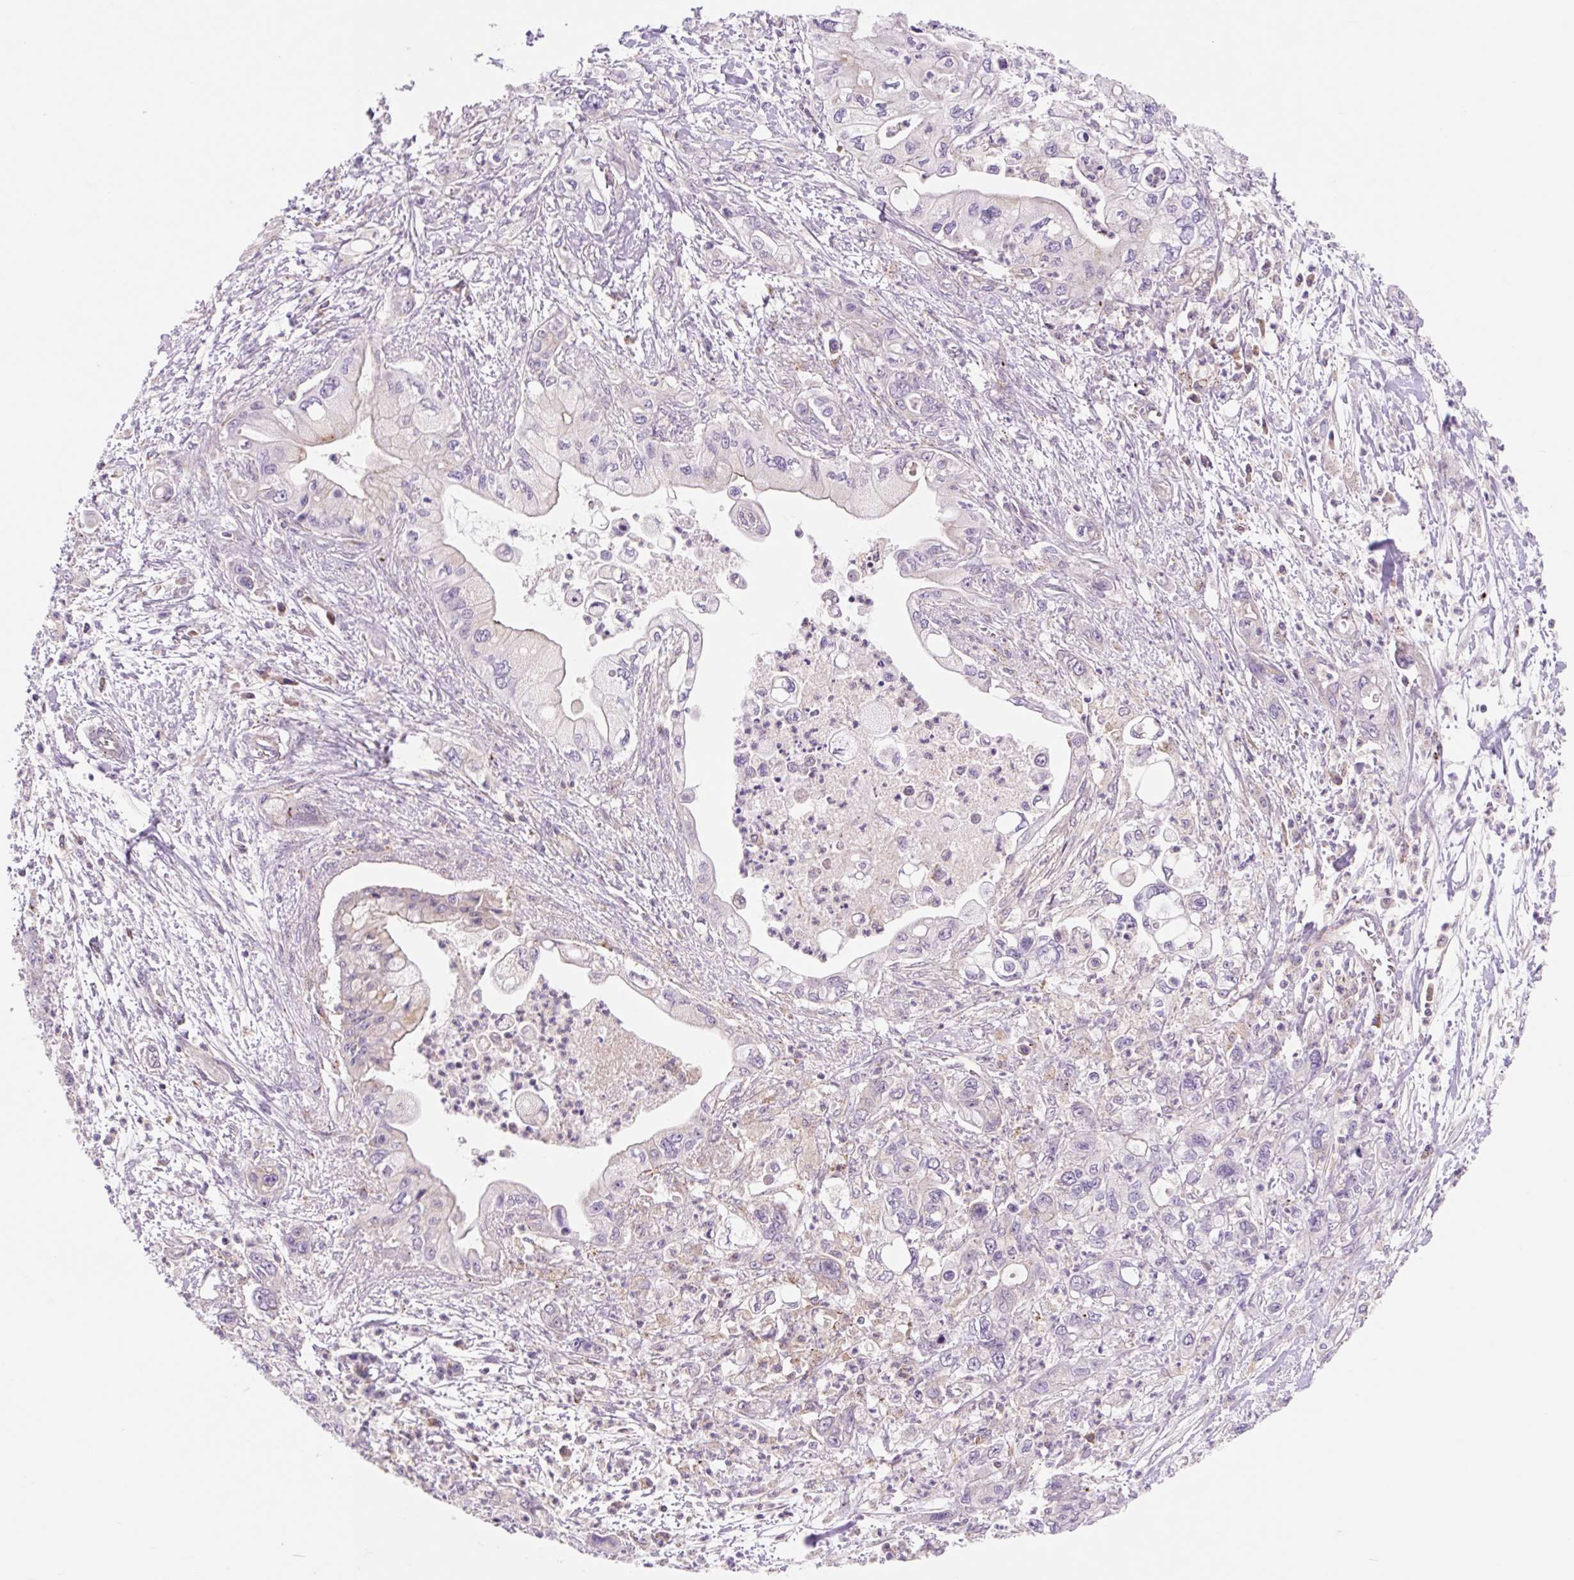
{"staining": {"intensity": "weak", "quantity": "<25%", "location": "cytoplasmic/membranous"}, "tissue": "pancreatic cancer", "cell_type": "Tumor cells", "image_type": "cancer", "snomed": [{"axis": "morphology", "description": "Adenocarcinoma, NOS"}, {"axis": "topography", "description": "Pancreas"}], "caption": "High magnification brightfield microscopy of pancreatic cancer stained with DAB (brown) and counterstained with hematoxylin (blue): tumor cells show no significant expression.", "gene": "VPS4A", "patient": {"sex": "male", "age": 61}}